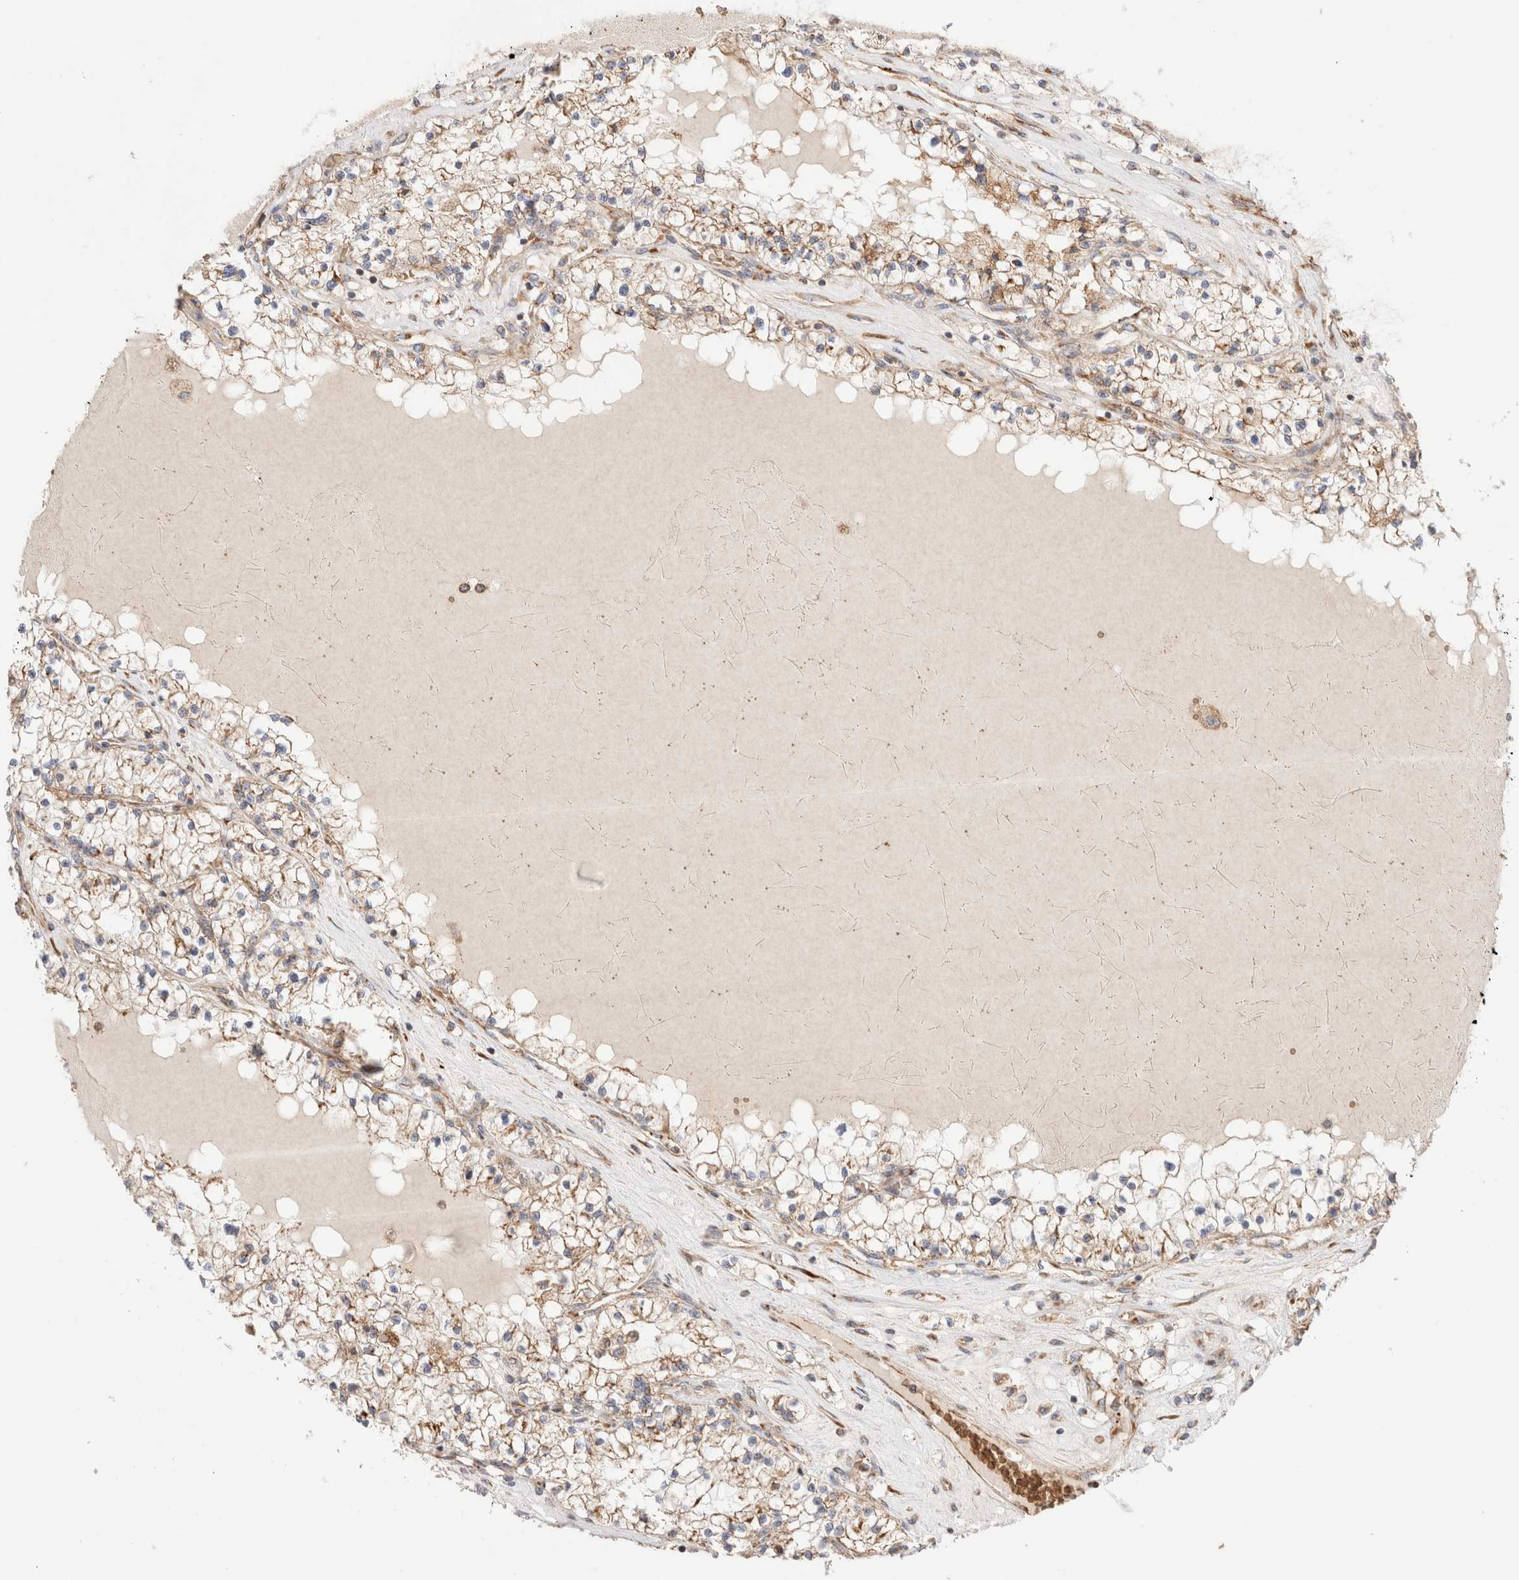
{"staining": {"intensity": "moderate", "quantity": "25%-75%", "location": "cytoplasmic/membranous"}, "tissue": "renal cancer", "cell_type": "Tumor cells", "image_type": "cancer", "snomed": [{"axis": "morphology", "description": "Normal tissue, NOS"}, {"axis": "morphology", "description": "Adenocarcinoma, NOS"}, {"axis": "topography", "description": "Kidney"}], "caption": "High-power microscopy captured an immunohistochemistry image of adenocarcinoma (renal), revealing moderate cytoplasmic/membranous positivity in about 25%-75% of tumor cells. (DAB (3,3'-diaminobenzidine) = brown stain, brightfield microscopy at high magnification).", "gene": "UTS2B", "patient": {"sex": "male", "age": 68}}